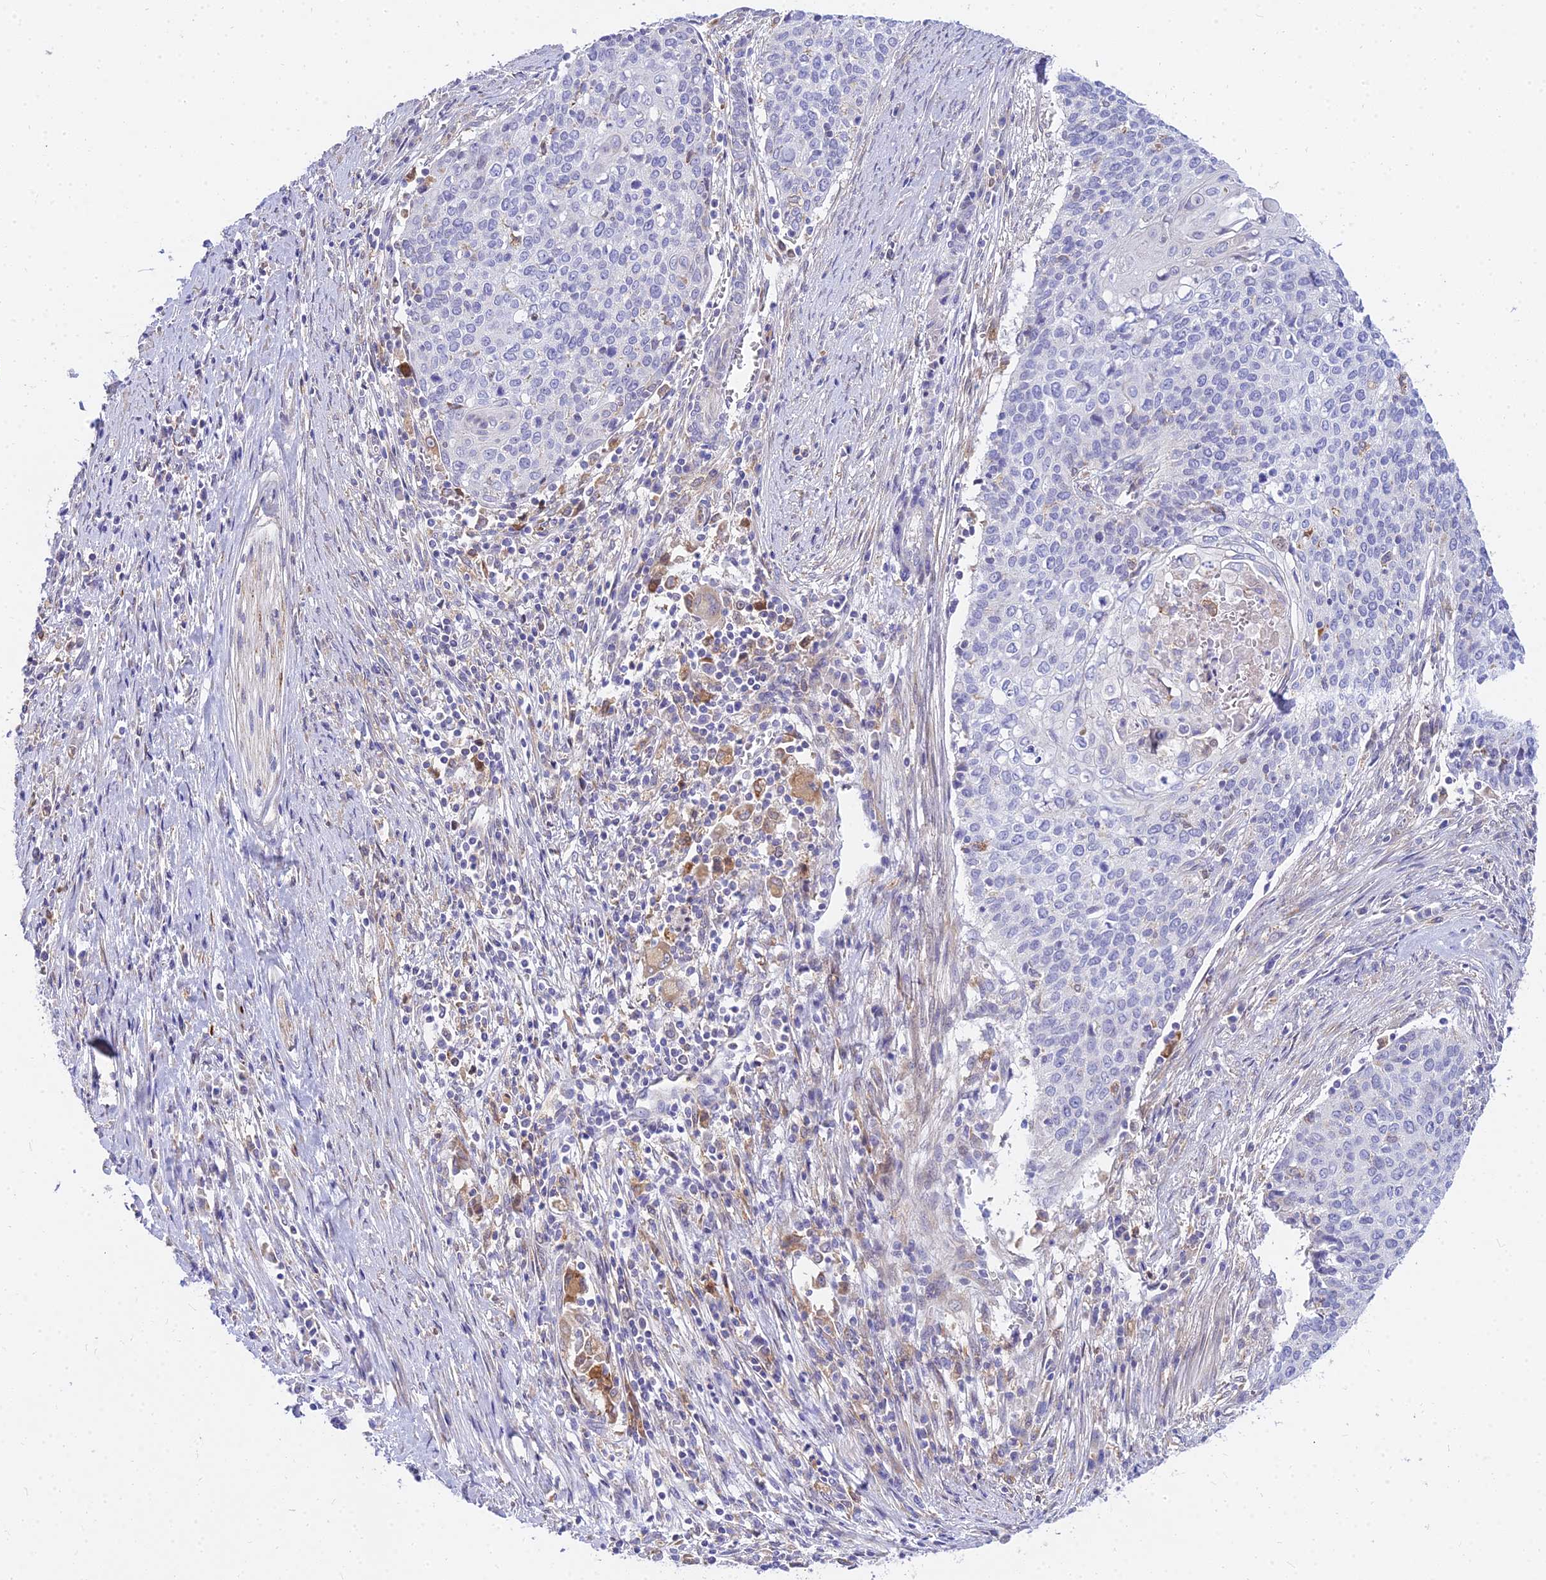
{"staining": {"intensity": "negative", "quantity": "none", "location": "none"}, "tissue": "cervical cancer", "cell_type": "Tumor cells", "image_type": "cancer", "snomed": [{"axis": "morphology", "description": "Squamous cell carcinoma, NOS"}, {"axis": "topography", "description": "Cervix"}], "caption": "DAB (3,3'-diaminobenzidine) immunohistochemical staining of human squamous cell carcinoma (cervical) demonstrates no significant staining in tumor cells. The staining was performed using DAB to visualize the protein expression in brown, while the nuclei were stained in blue with hematoxylin (Magnification: 20x).", "gene": "ARL8B", "patient": {"sex": "female", "age": 39}}